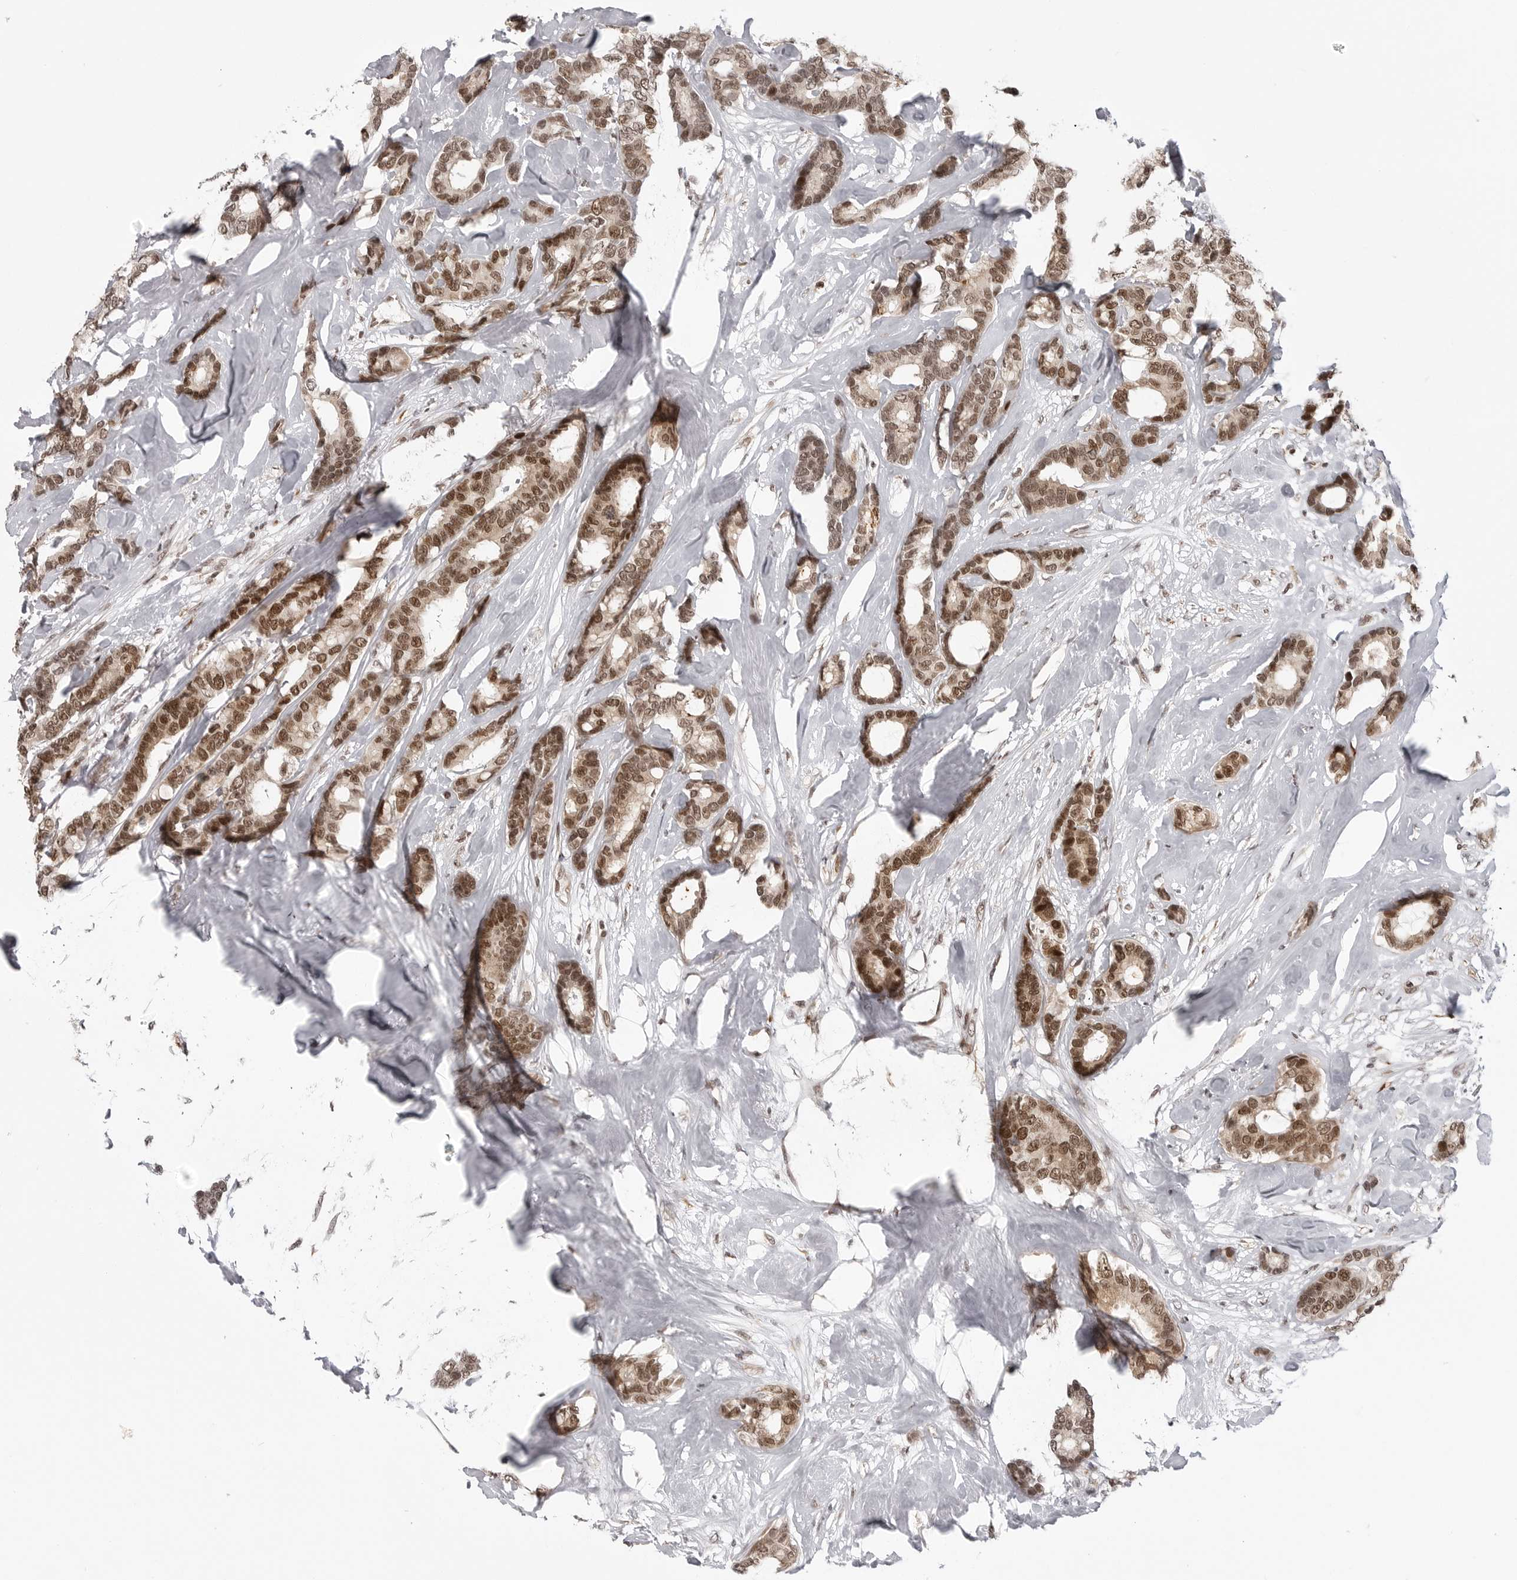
{"staining": {"intensity": "moderate", "quantity": ">75%", "location": "nuclear"}, "tissue": "breast cancer", "cell_type": "Tumor cells", "image_type": "cancer", "snomed": [{"axis": "morphology", "description": "Duct carcinoma"}, {"axis": "topography", "description": "Breast"}], "caption": "There is medium levels of moderate nuclear staining in tumor cells of breast cancer, as demonstrated by immunohistochemical staining (brown color).", "gene": "PRDM10", "patient": {"sex": "female", "age": 87}}